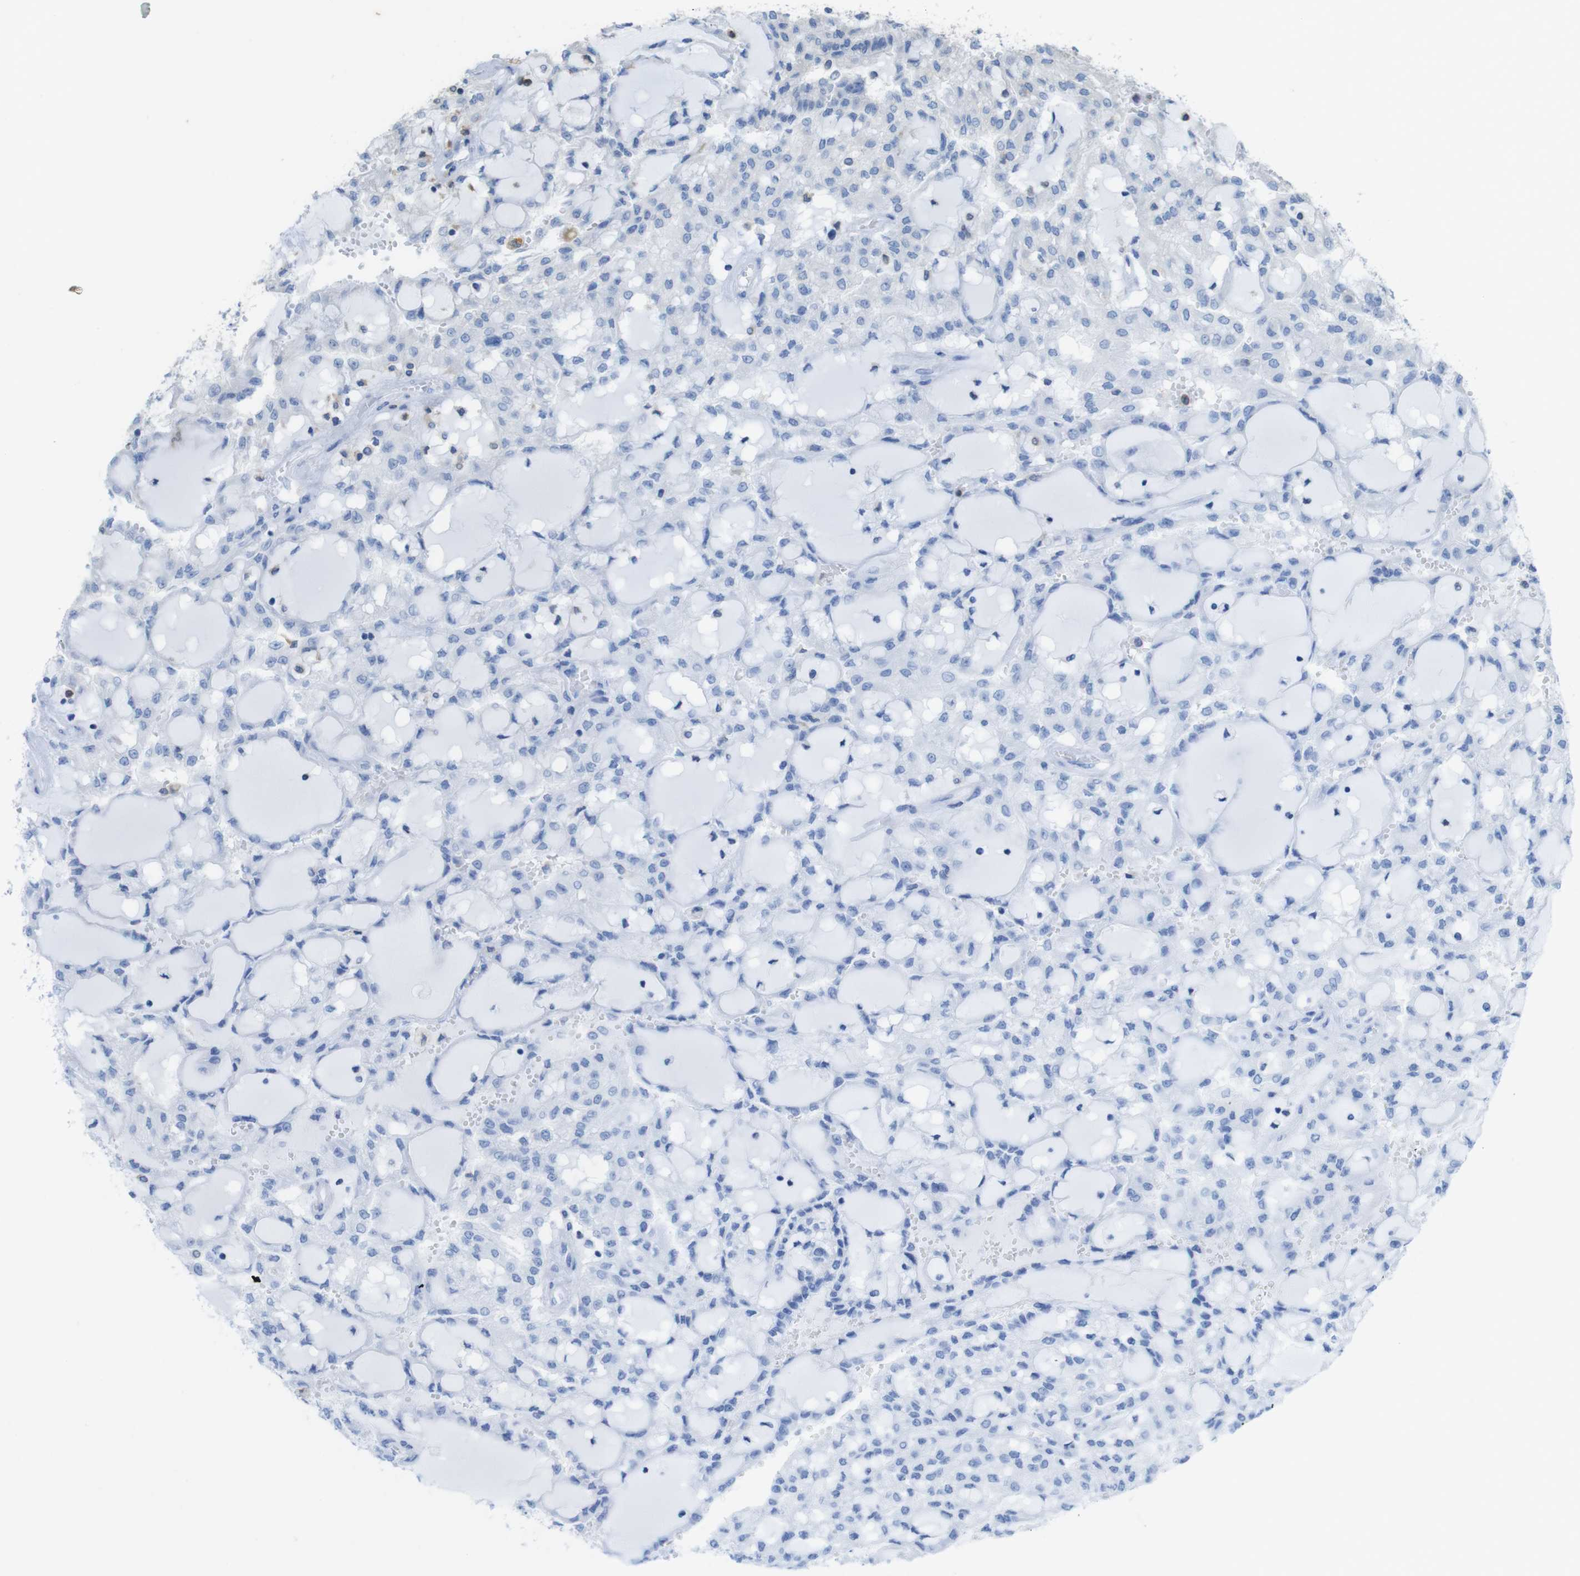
{"staining": {"intensity": "moderate", "quantity": "<25%", "location": "cytoplasmic/membranous"}, "tissue": "renal cancer", "cell_type": "Tumor cells", "image_type": "cancer", "snomed": [{"axis": "morphology", "description": "Adenocarcinoma, NOS"}, {"axis": "topography", "description": "Kidney"}], "caption": "Renal adenocarcinoma stained for a protein (brown) demonstrates moderate cytoplasmic/membranous positive positivity in about <25% of tumor cells.", "gene": "PRKCD", "patient": {"sex": "male", "age": 63}}